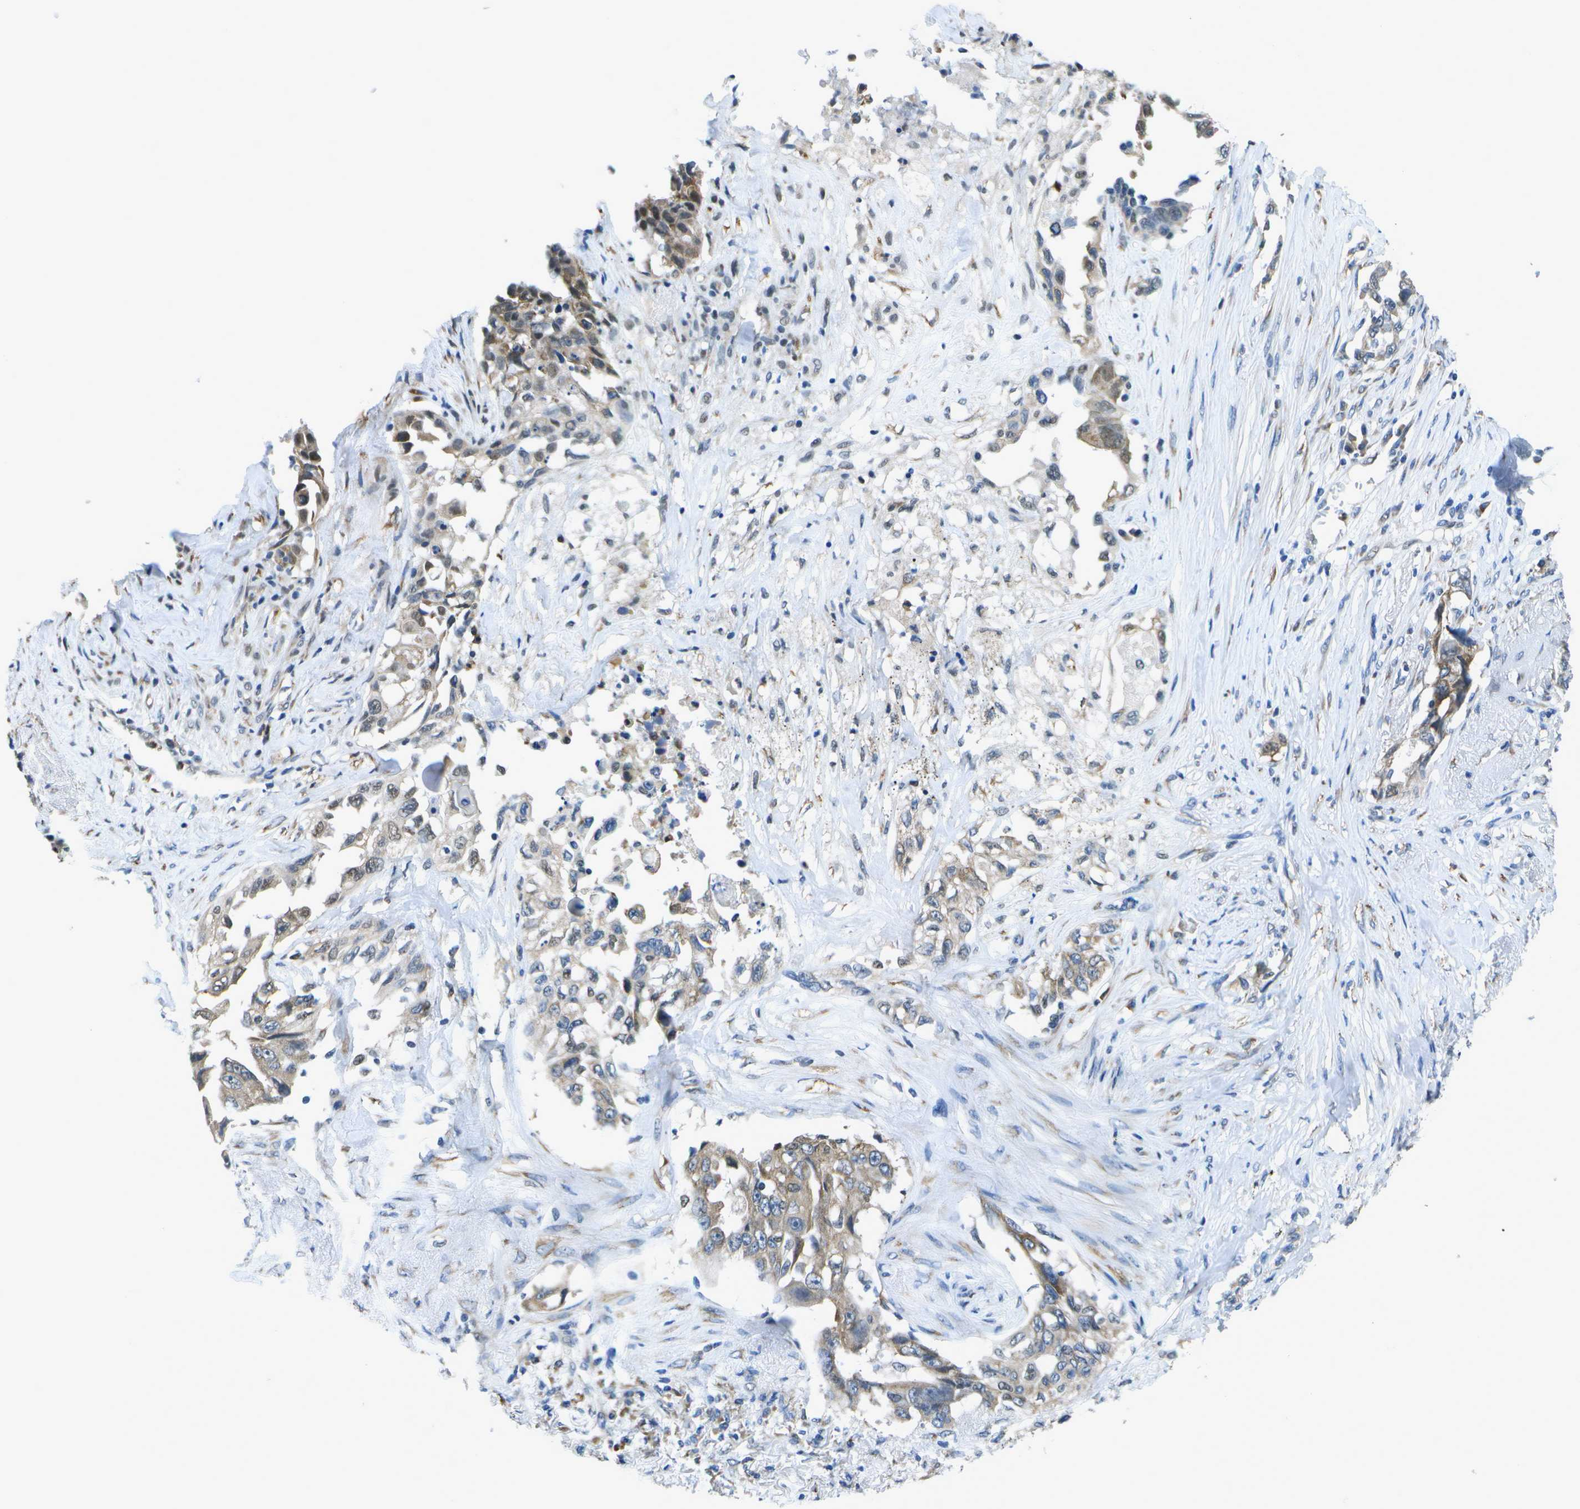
{"staining": {"intensity": "weak", "quantity": ">75%", "location": "cytoplasmic/membranous,nuclear"}, "tissue": "lung cancer", "cell_type": "Tumor cells", "image_type": "cancer", "snomed": [{"axis": "morphology", "description": "Adenocarcinoma, NOS"}, {"axis": "topography", "description": "Lung"}], "caption": "This histopathology image shows IHC staining of lung cancer, with low weak cytoplasmic/membranous and nuclear positivity in approximately >75% of tumor cells.", "gene": "DSE", "patient": {"sex": "female", "age": 51}}